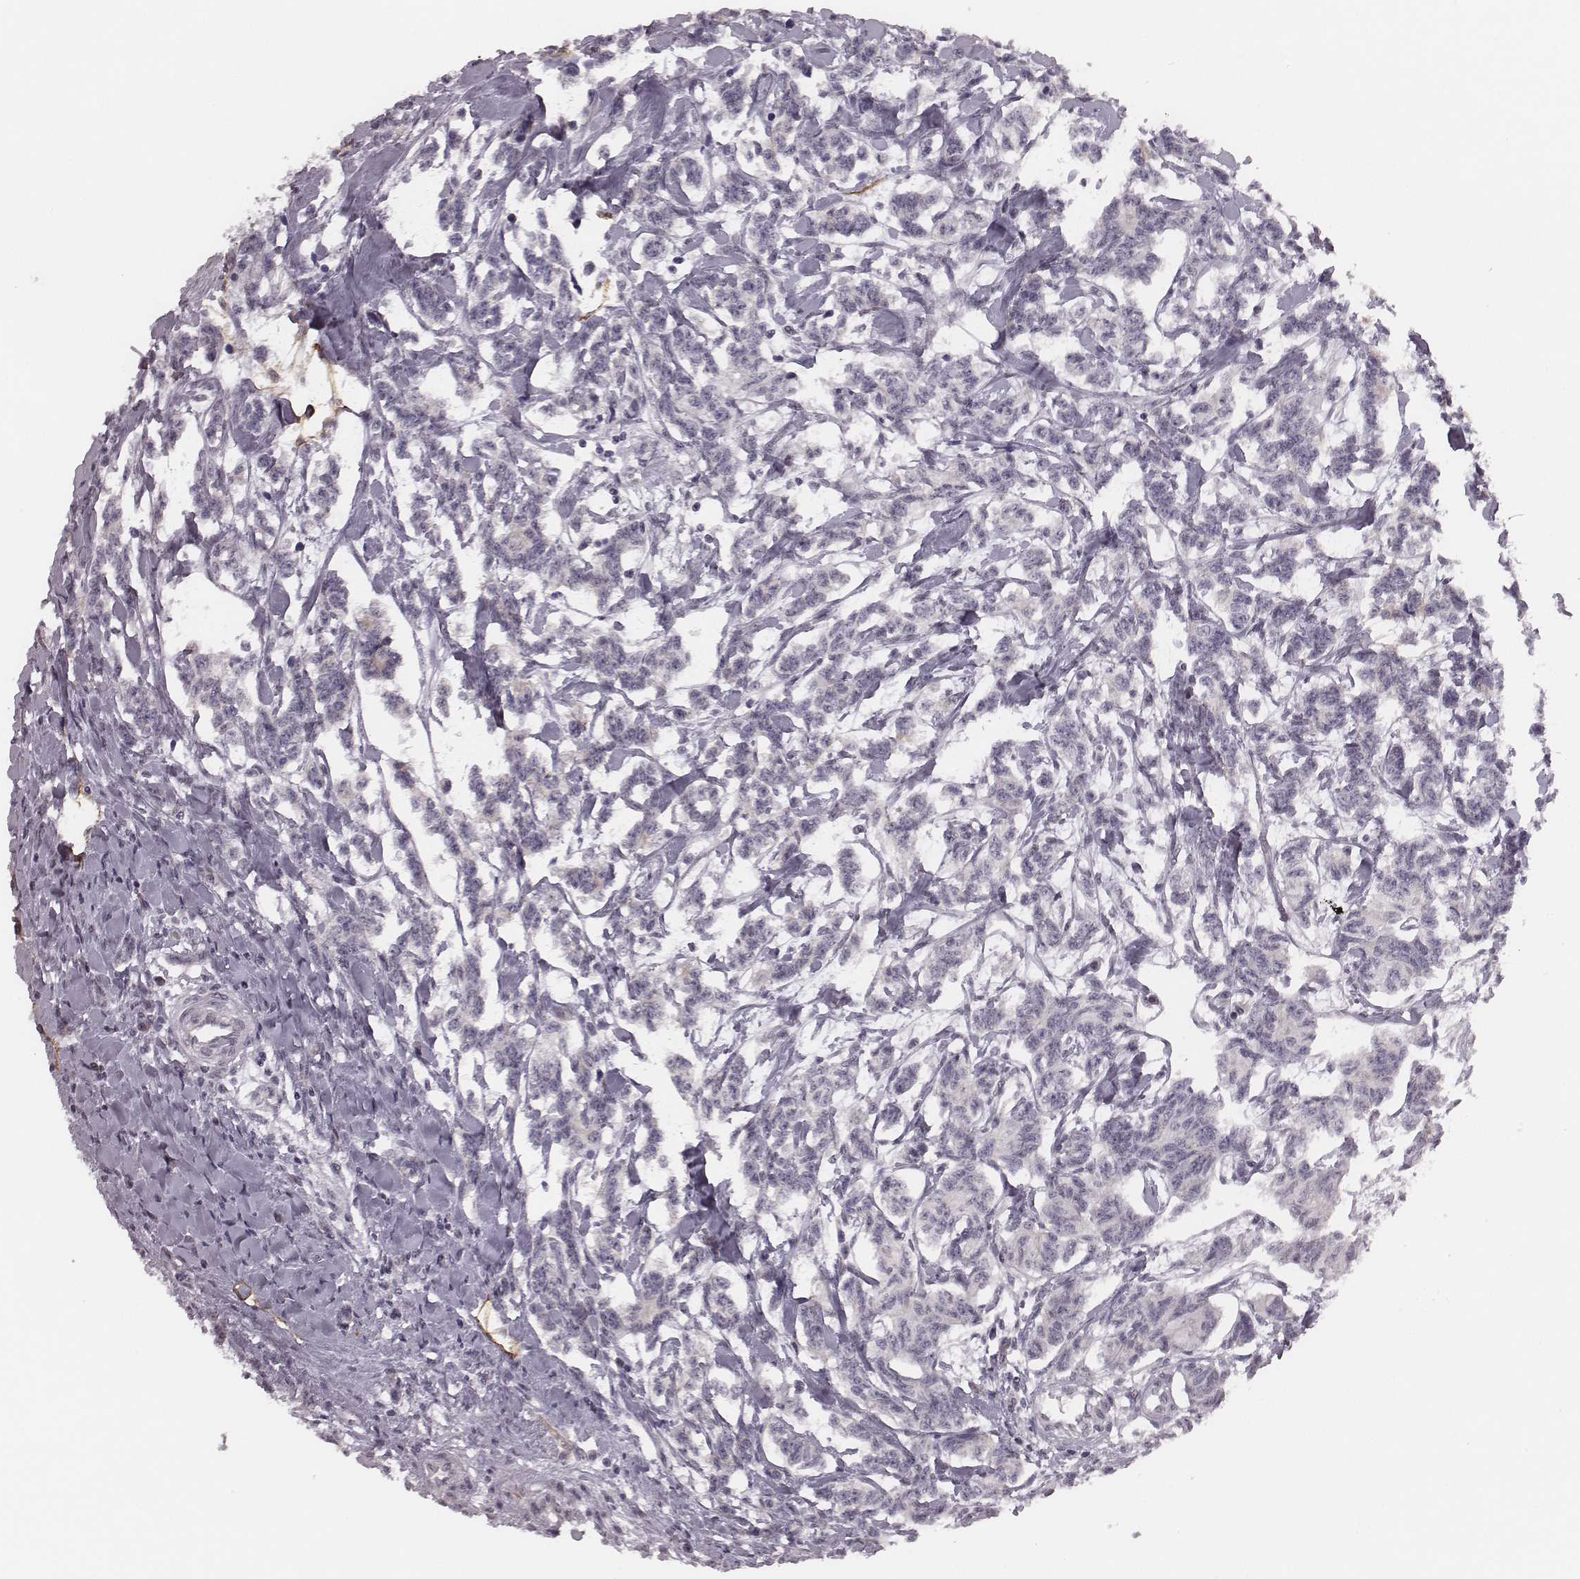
{"staining": {"intensity": "negative", "quantity": "none", "location": "none"}, "tissue": "carcinoid", "cell_type": "Tumor cells", "image_type": "cancer", "snomed": [{"axis": "morphology", "description": "Carcinoid, malignant, NOS"}, {"axis": "topography", "description": "Kidney"}], "caption": "Tumor cells are negative for brown protein staining in carcinoid (malignant).", "gene": "RPGRIP1", "patient": {"sex": "female", "age": 41}}